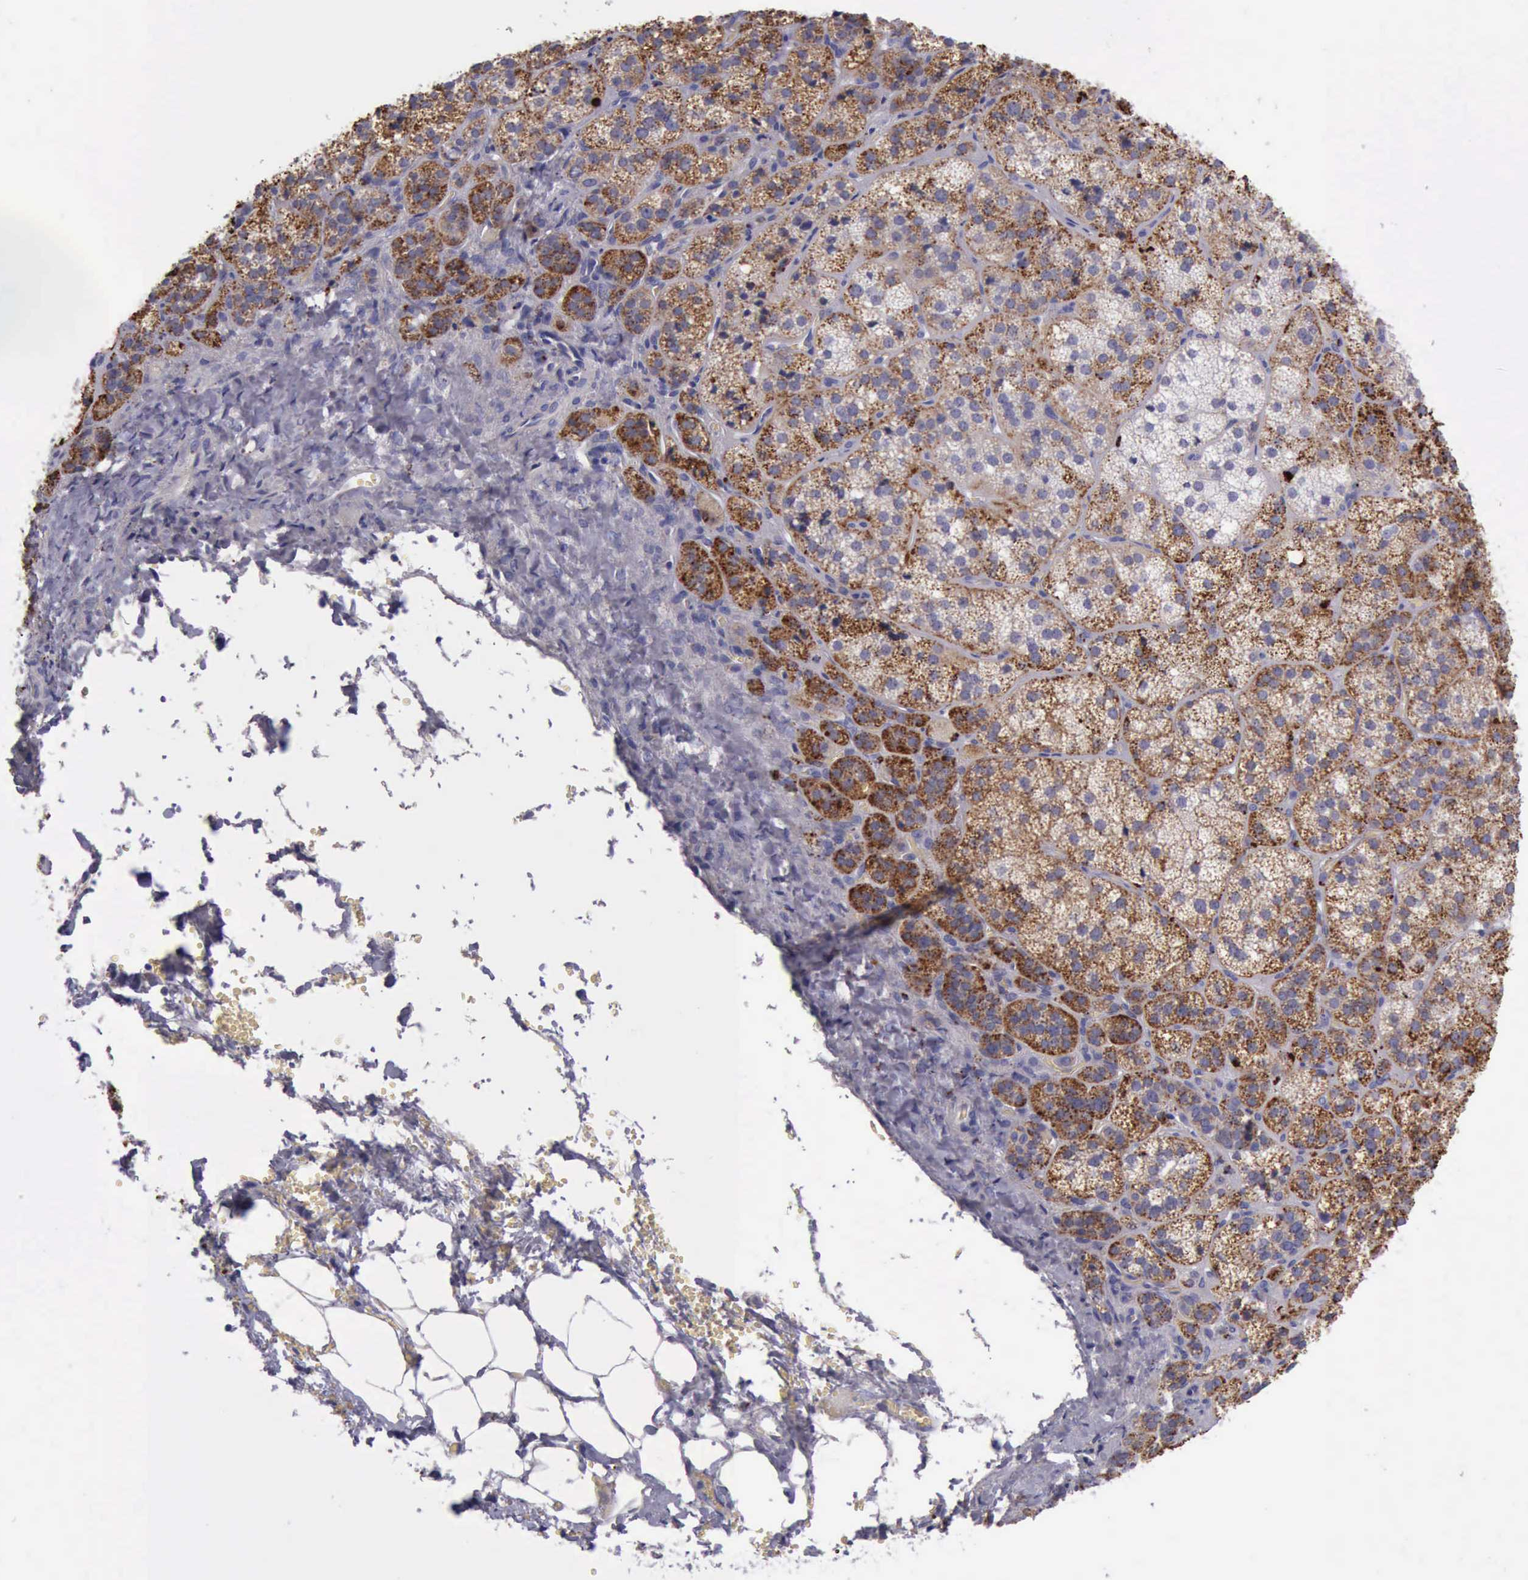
{"staining": {"intensity": "strong", "quantity": ">75%", "location": "cytoplasmic/membranous"}, "tissue": "adrenal gland", "cell_type": "Glandular cells", "image_type": "normal", "snomed": [{"axis": "morphology", "description": "Normal tissue, NOS"}, {"axis": "topography", "description": "Adrenal gland"}], "caption": "Adrenal gland stained with DAB immunohistochemistry (IHC) exhibits high levels of strong cytoplasmic/membranous staining in approximately >75% of glandular cells. (IHC, brightfield microscopy, high magnification).", "gene": "GLA", "patient": {"sex": "female", "age": 71}}